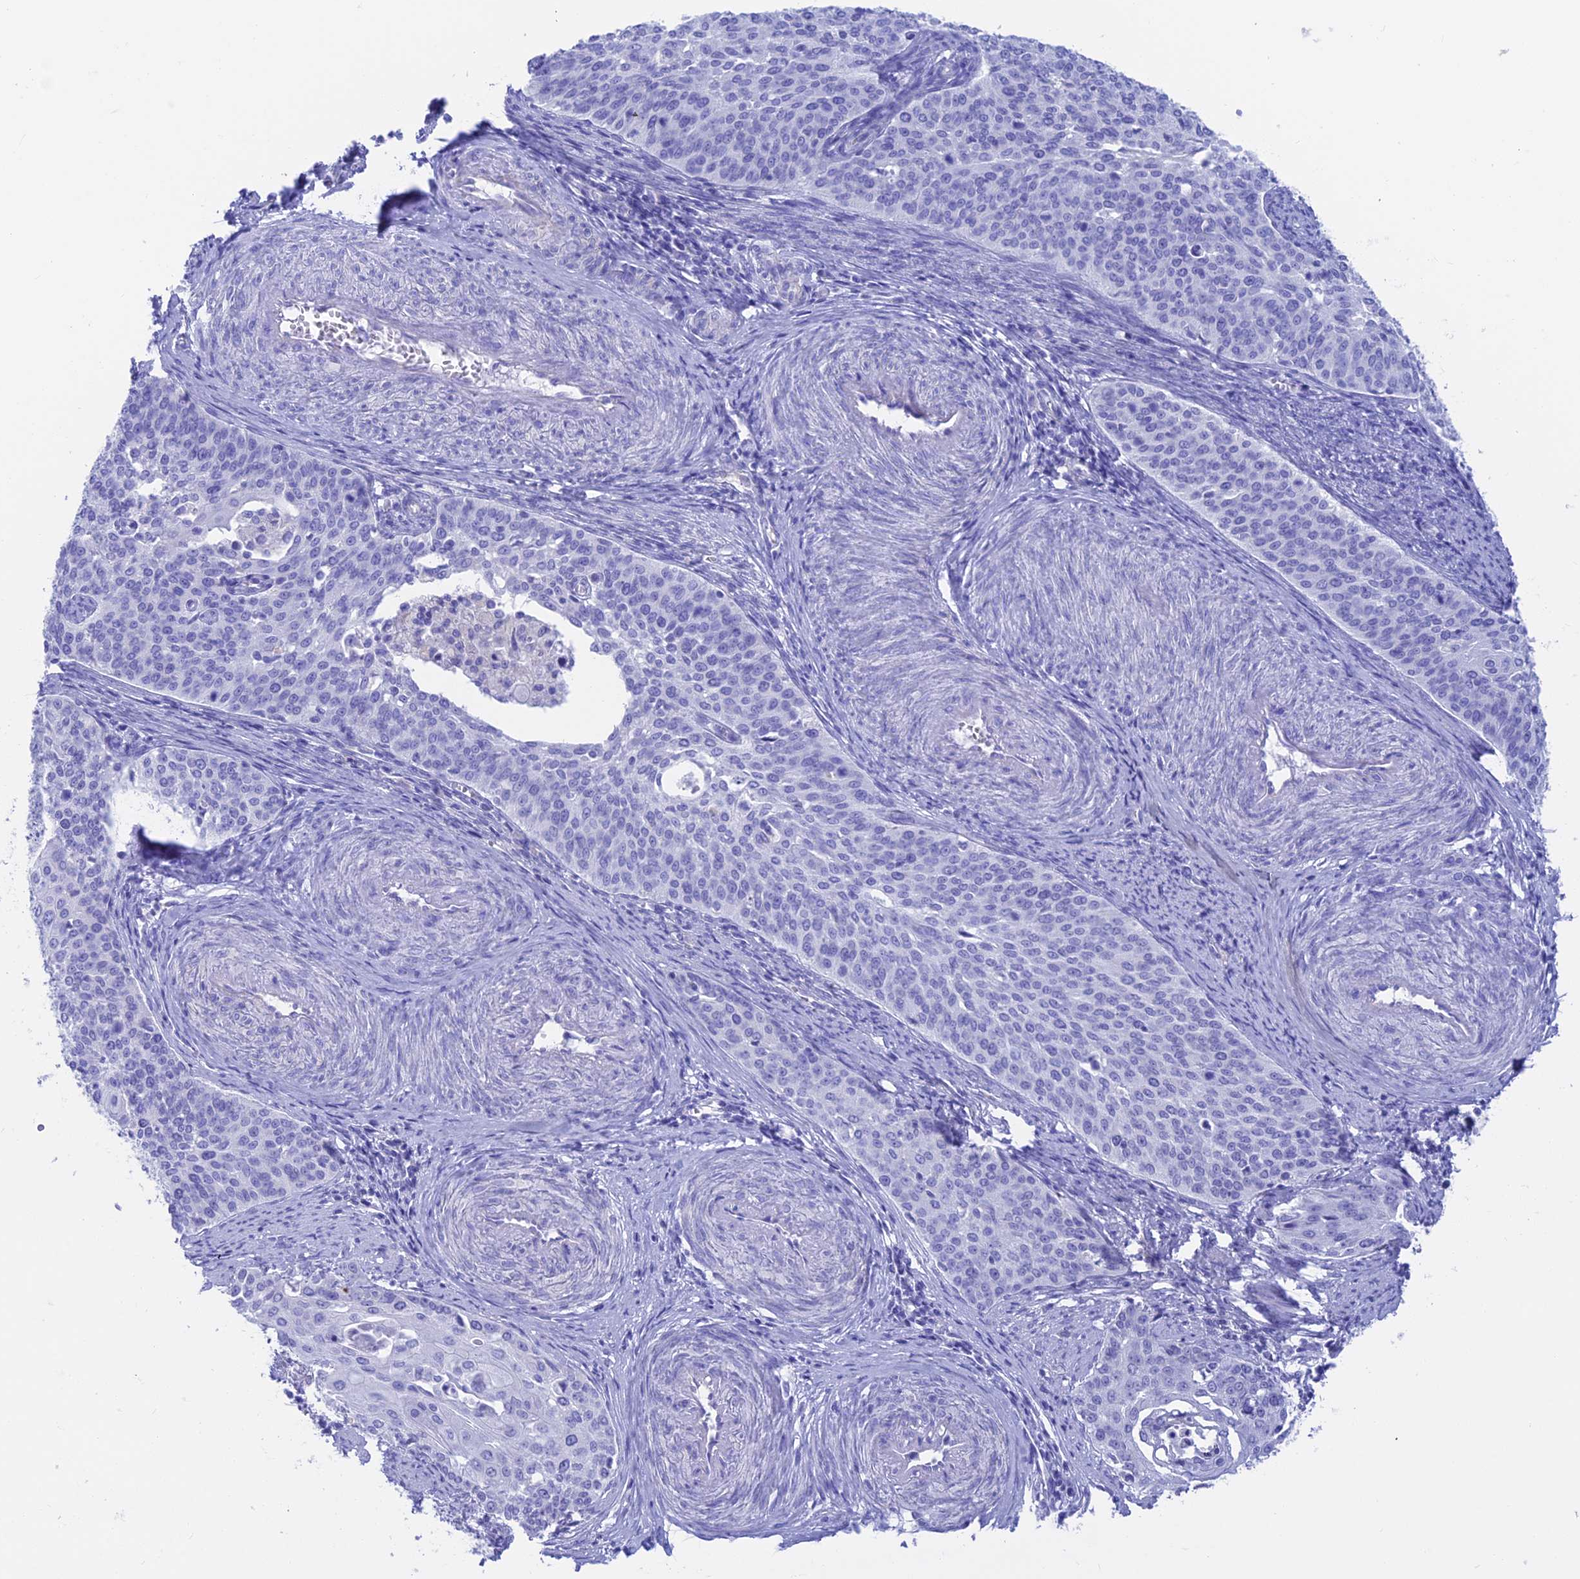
{"staining": {"intensity": "negative", "quantity": "none", "location": "none"}, "tissue": "cervical cancer", "cell_type": "Tumor cells", "image_type": "cancer", "snomed": [{"axis": "morphology", "description": "Squamous cell carcinoma, NOS"}, {"axis": "topography", "description": "Cervix"}], "caption": "A micrograph of cervical cancer (squamous cell carcinoma) stained for a protein shows no brown staining in tumor cells.", "gene": "GNGT2", "patient": {"sex": "female", "age": 44}}